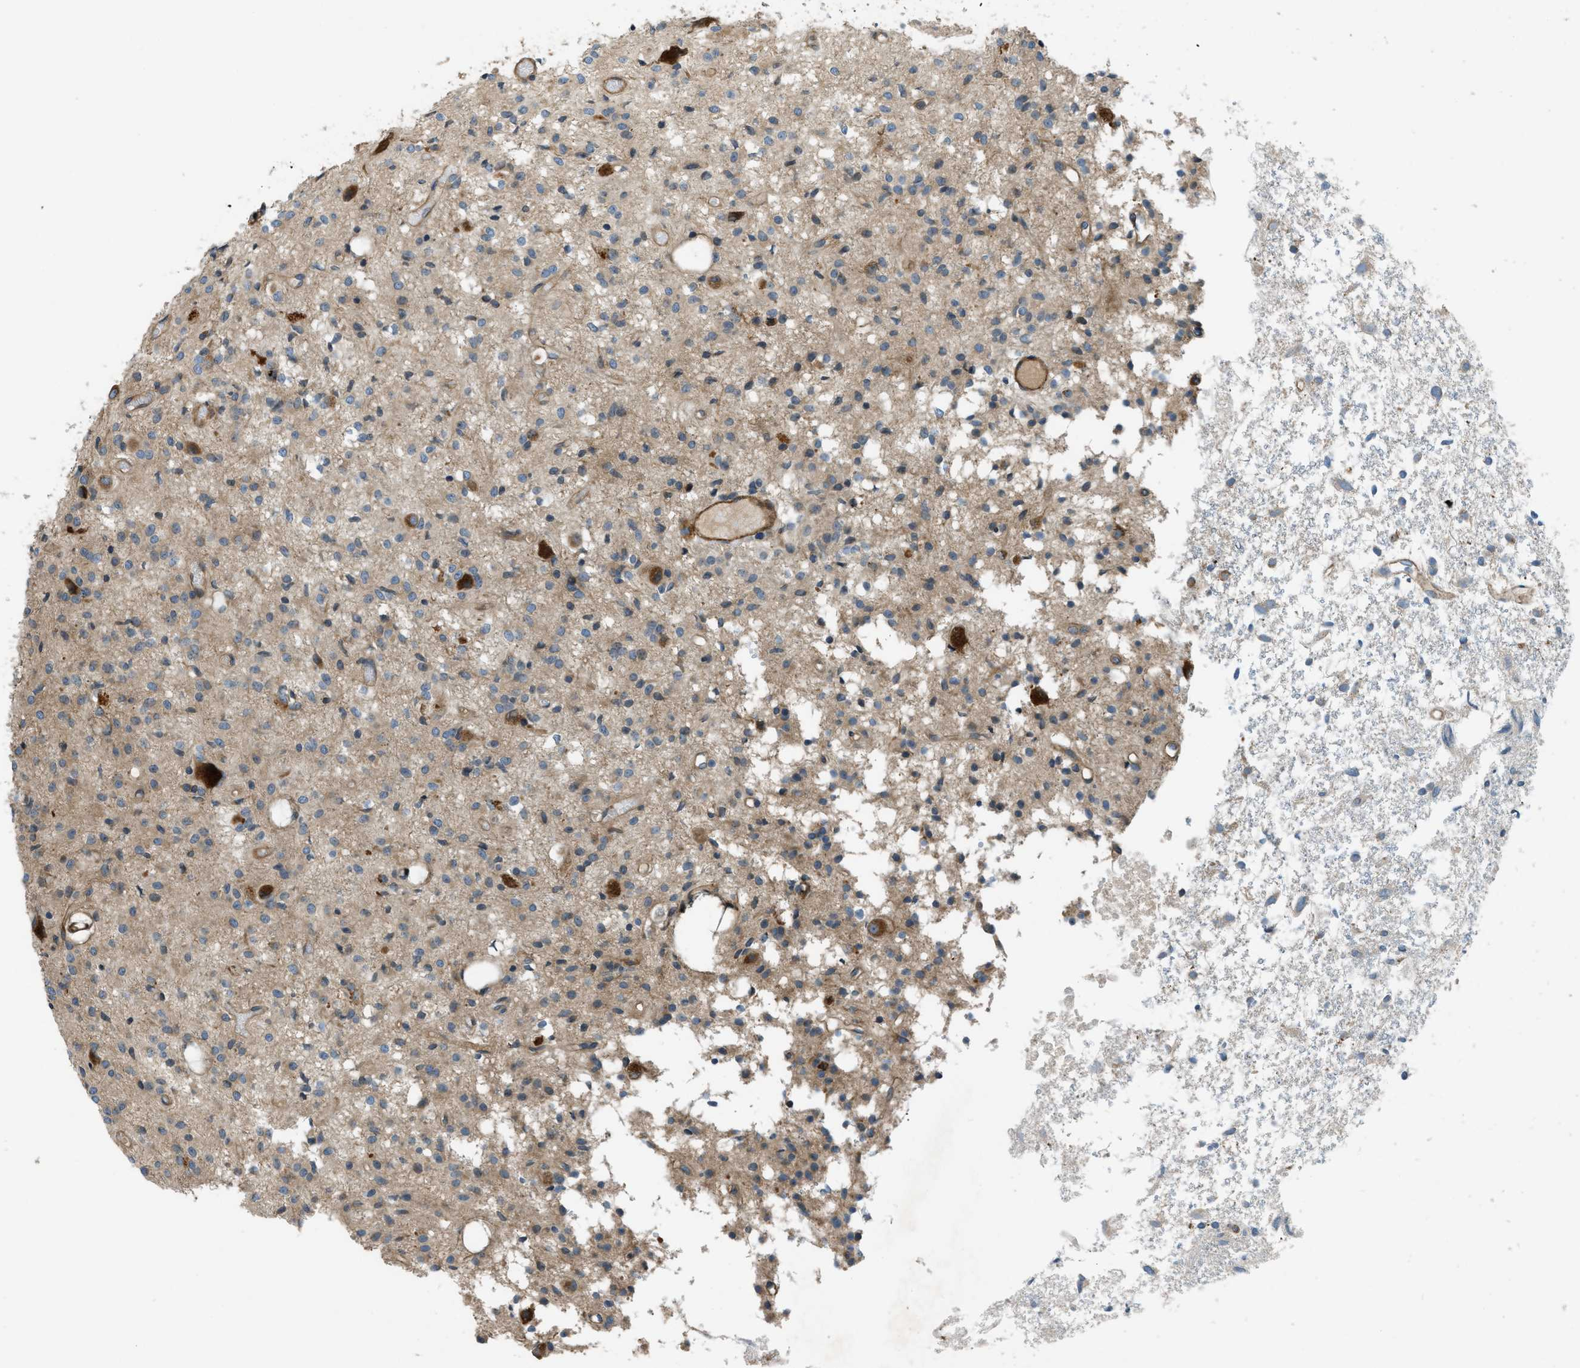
{"staining": {"intensity": "moderate", "quantity": "<25%", "location": "cytoplasmic/membranous"}, "tissue": "glioma", "cell_type": "Tumor cells", "image_type": "cancer", "snomed": [{"axis": "morphology", "description": "Glioma, malignant, High grade"}, {"axis": "topography", "description": "Brain"}], "caption": "Malignant glioma (high-grade) stained for a protein shows moderate cytoplasmic/membranous positivity in tumor cells.", "gene": "VEZT", "patient": {"sex": "female", "age": 59}}